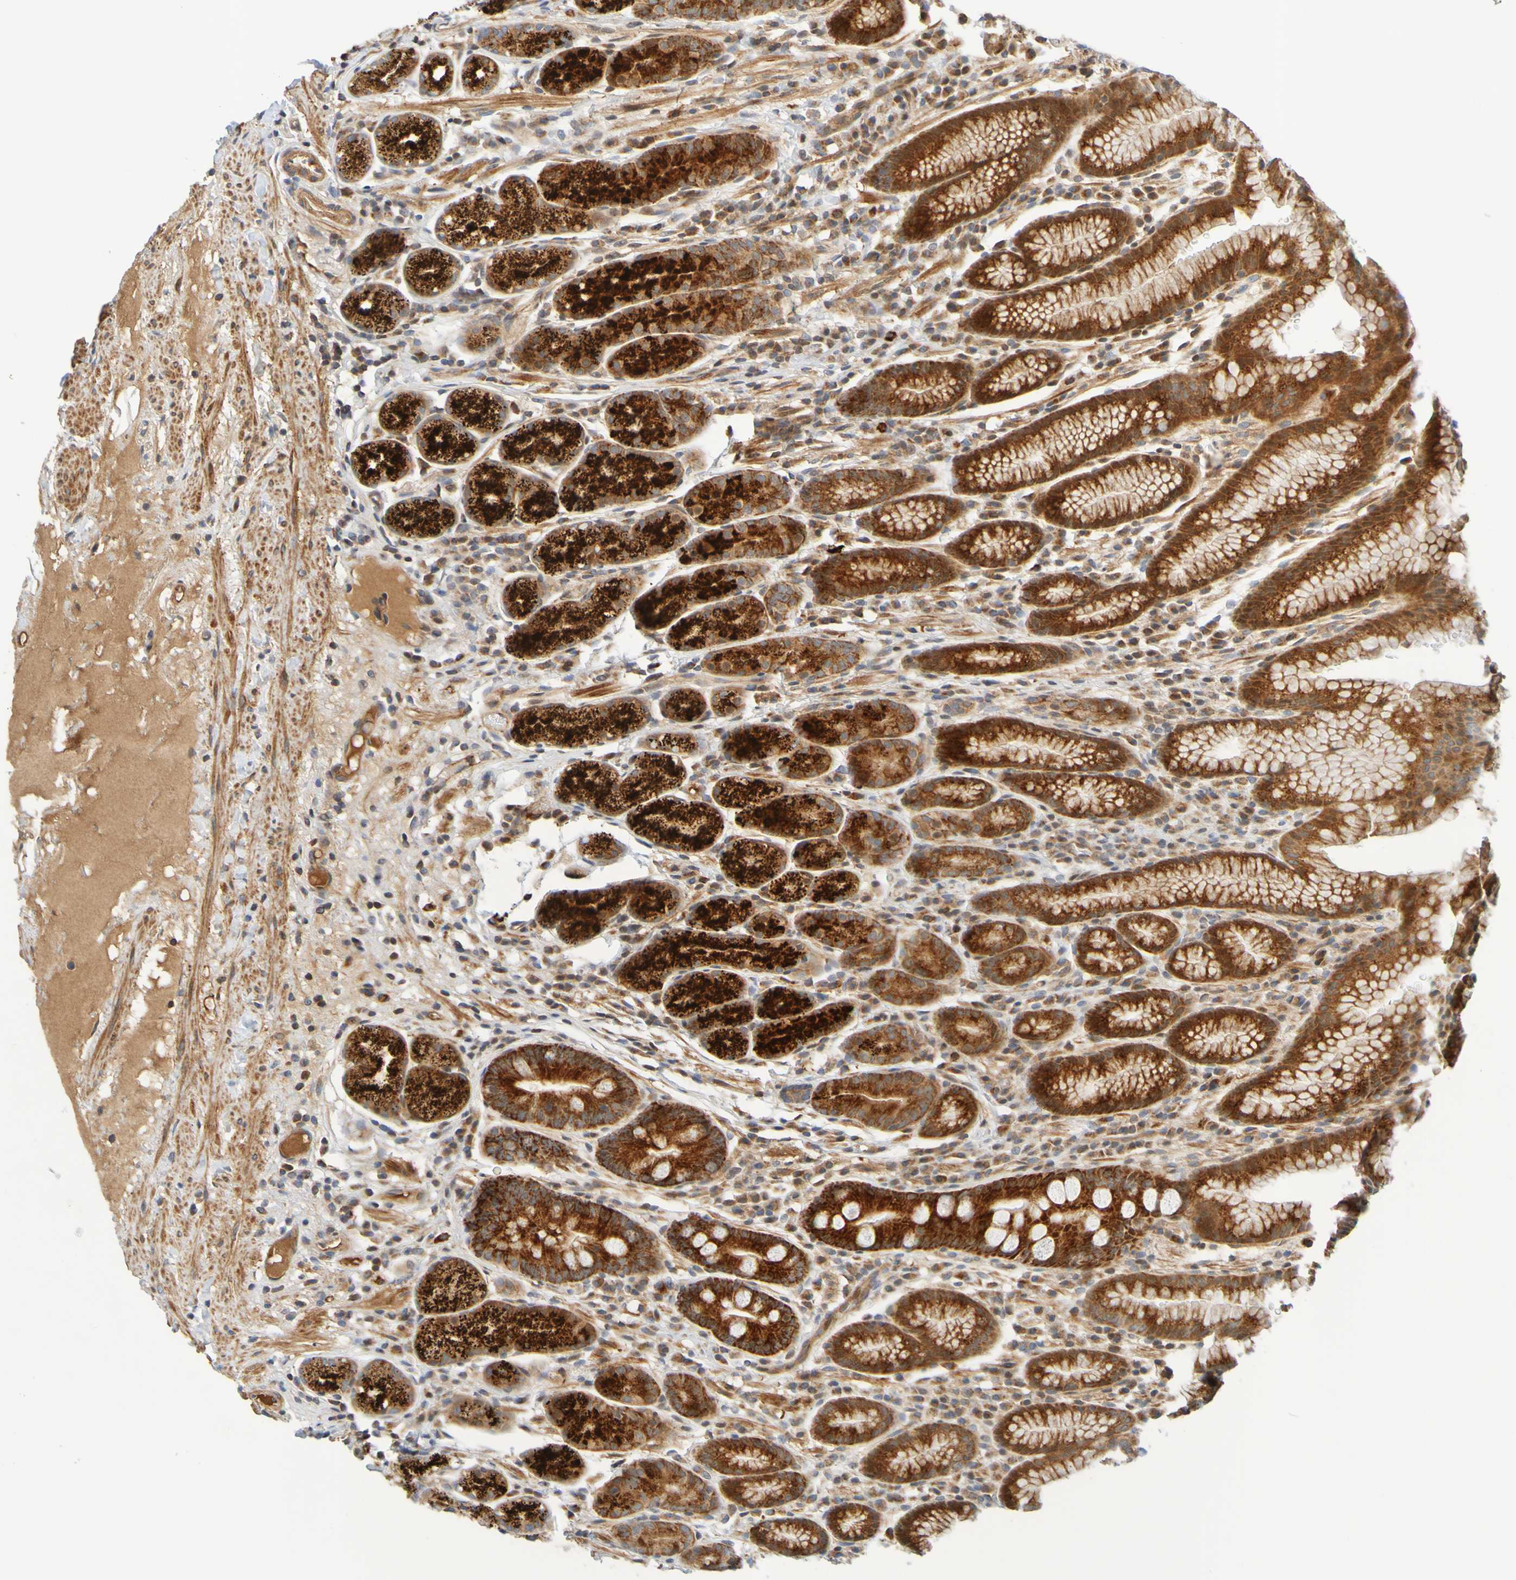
{"staining": {"intensity": "strong", "quantity": ">75%", "location": "cytoplasmic/membranous"}, "tissue": "stomach", "cell_type": "Glandular cells", "image_type": "normal", "snomed": [{"axis": "morphology", "description": "Normal tissue, NOS"}, {"axis": "topography", "description": "Stomach, lower"}], "caption": "Immunohistochemical staining of unremarkable human stomach shows strong cytoplasmic/membranous protein expression in approximately >75% of glandular cells. Immunohistochemistry (ihc) stains the protein of interest in brown and the nuclei are stained blue.", "gene": "CCDC51", "patient": {"sex": "male", "age": 52}}